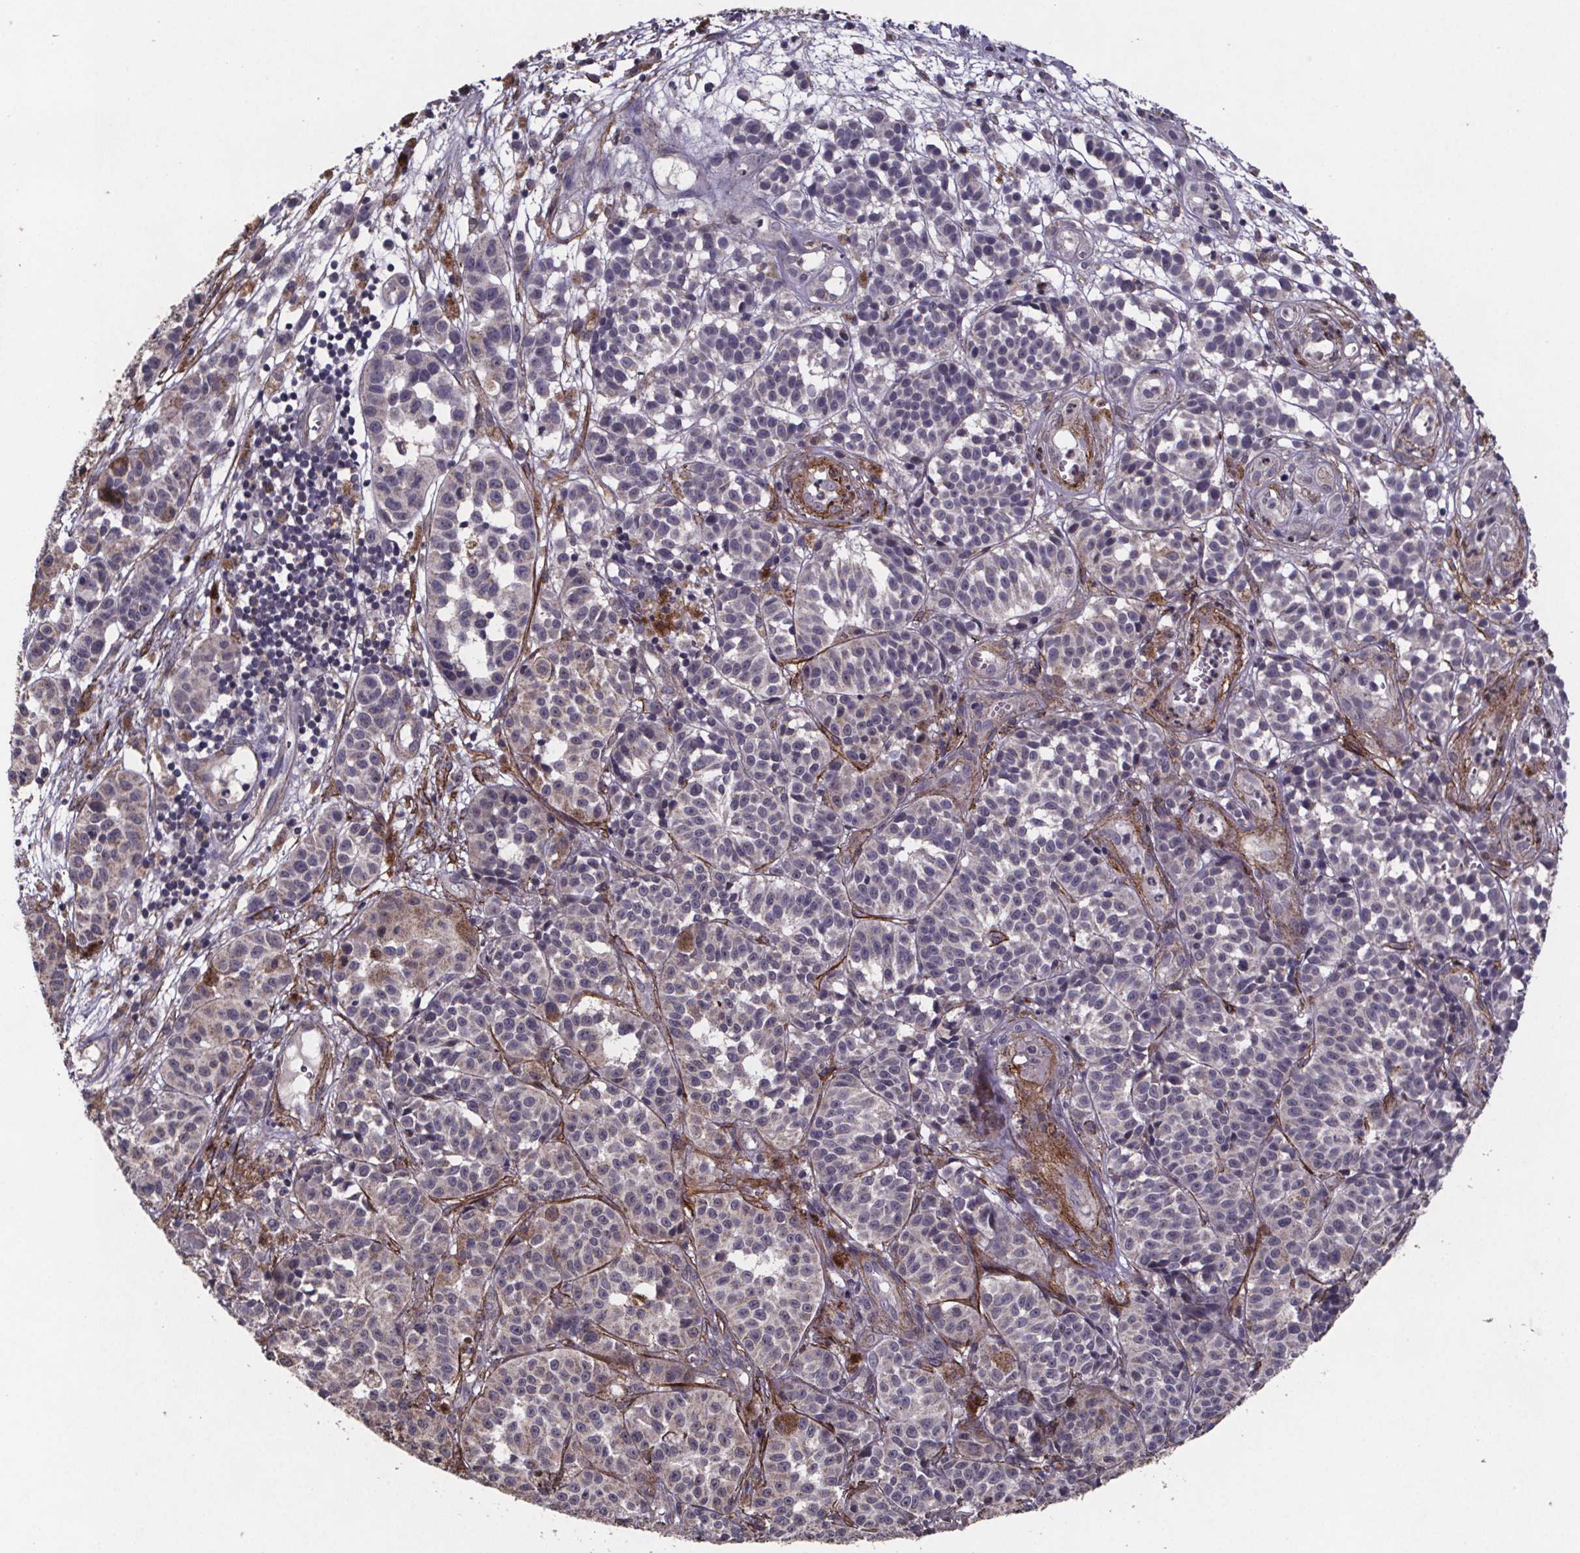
{"staining": {"intensity": "negative", "quantity": "none", "location": "none"}, "tissue": "melanoma", "cell_type": "Tumor cells", "image_type": "cancer", "snomed": [{"axis": "morphology", "description": "Malignant melanoma, NOS"}, {"axis": "topography", "description": "Skin"}], "caption": "This is an IHC micrograph of human malignant melanoma. There is no expression in tumor cells.", "gene": "PALLD", "patient": {"sex": "female", "age": 58}}